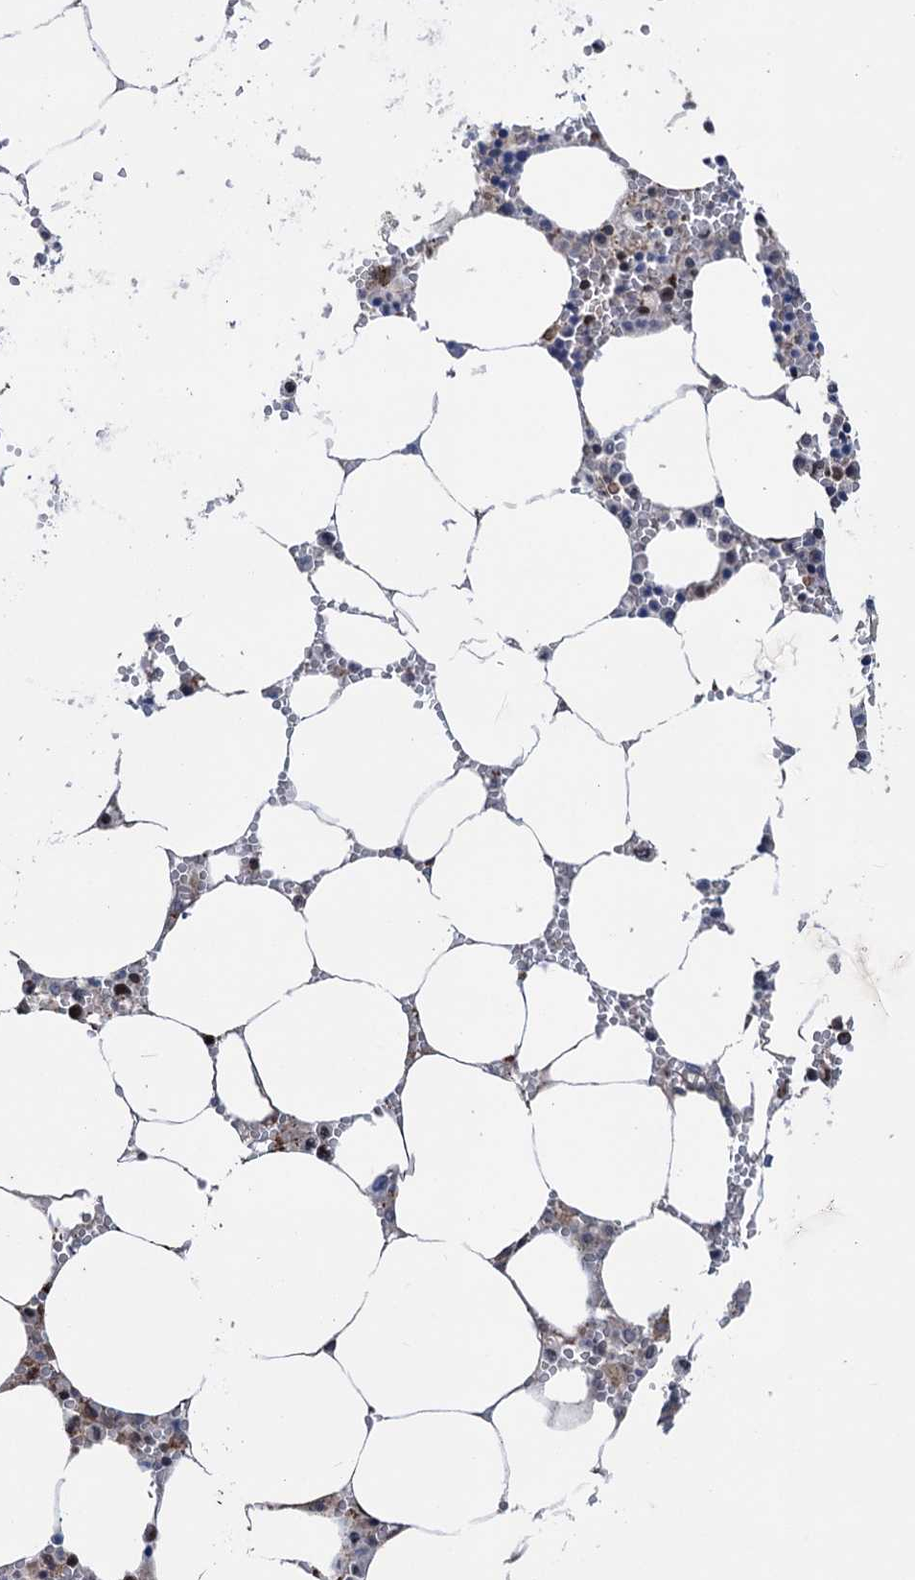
{"staining": {"intensity": "moderate", "quantity": "<25%", "location": "cytoplasmic/membranous,nuclear"}, "tissue": "bone marrow", "cell_type": "Hematopoietic cells", "image_type": "normal", "snomed": [{"axis": "morphology", "description": "Normal tissue, NOS"}, {"axis": "topography", "description": "Bone marrow"}], "caption": "The immunohistochemical stain shows moderate cytoplasmic/membranous,nuclear positivity in hematopoietic cells of benign bone marrow.", "gene": "UBR1", "patient": {"sex": "male", "age": 70}}